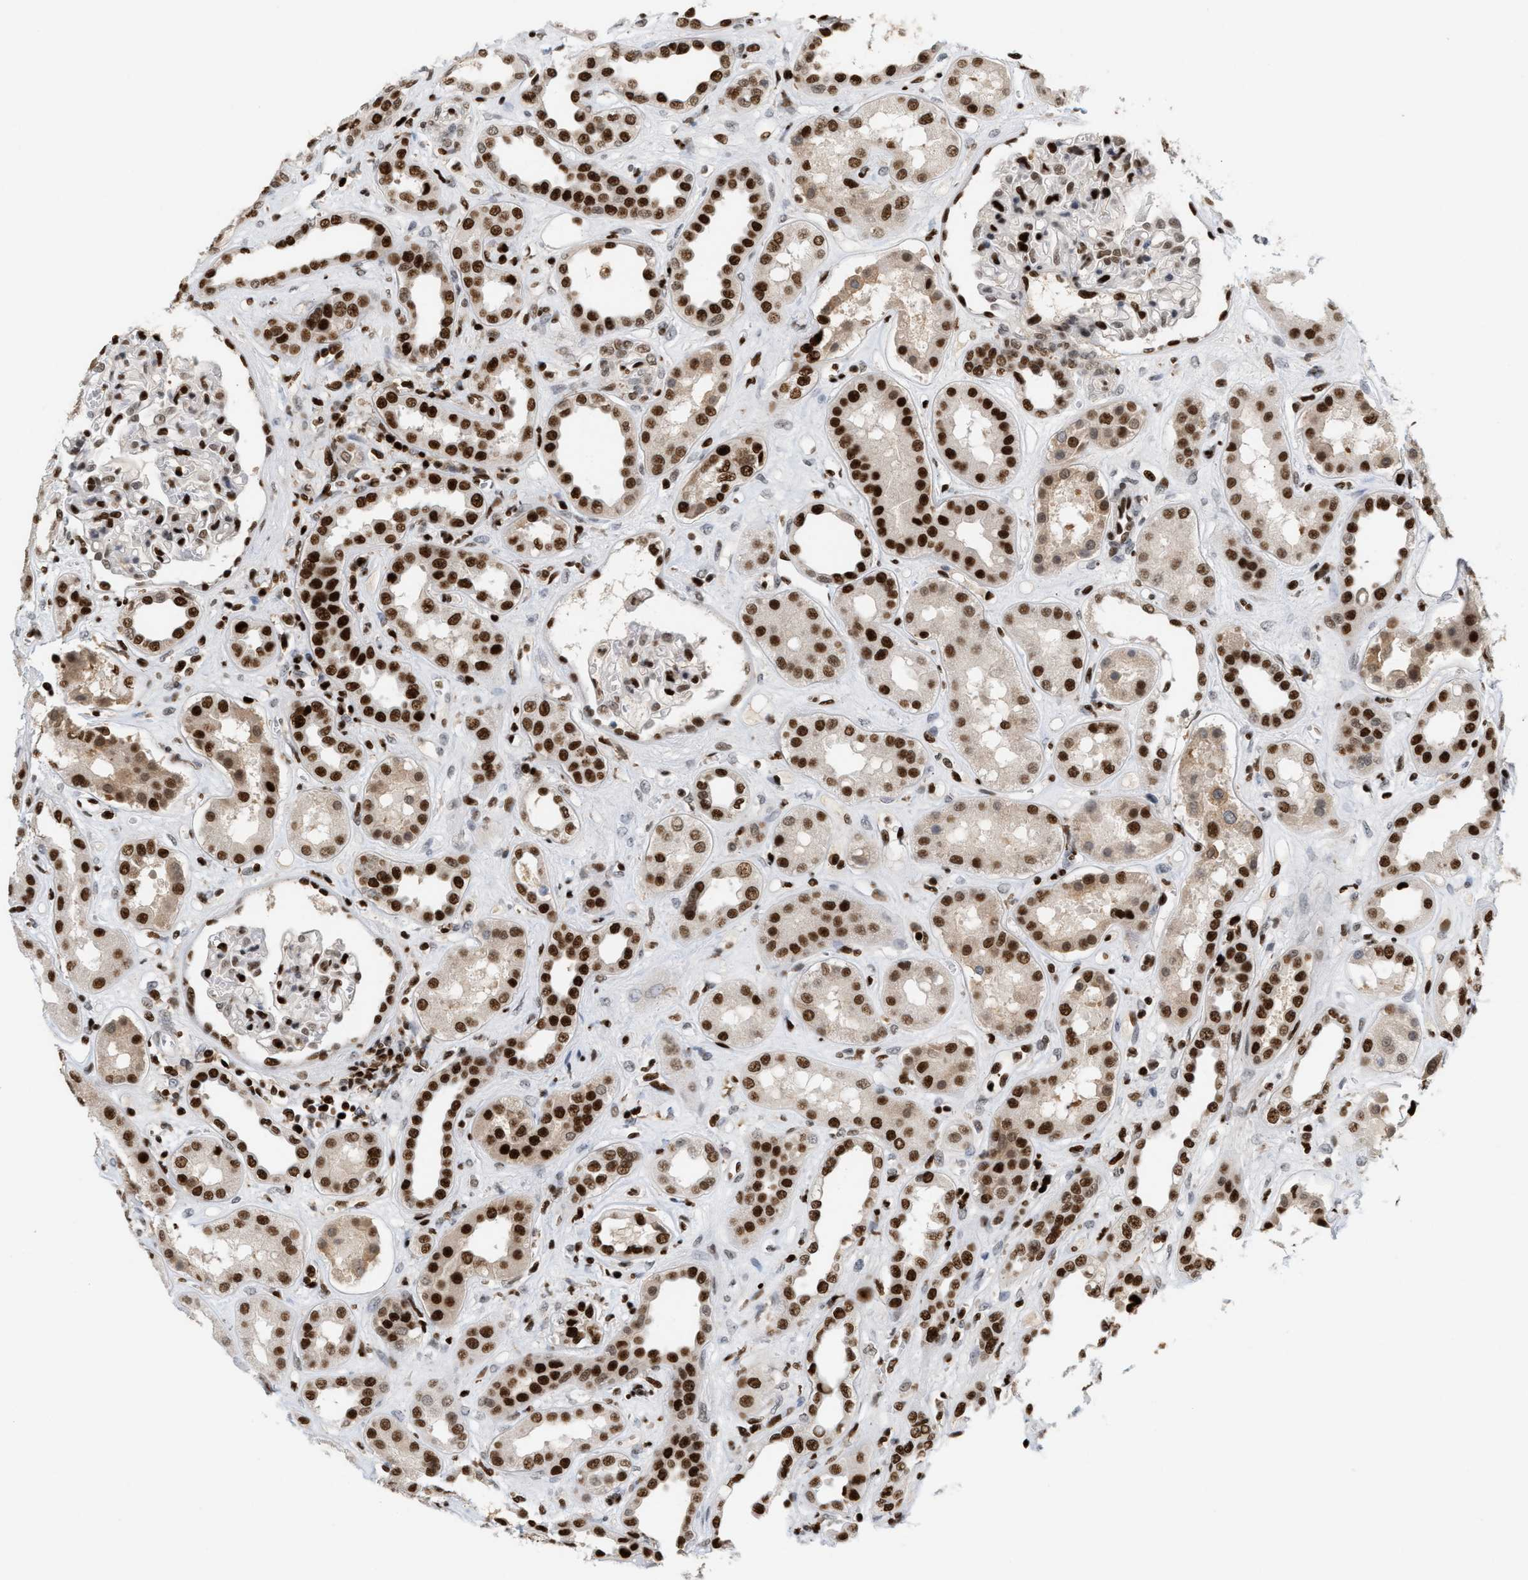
{"staining": {"intensity": "strong", "quantity": ">75%", "location": "nuclear"}, "tissue": "kidney", "cell_type": "Cells in glomeruli", "image_type": "normal", "snomed": [{"axis": "morphology", "description": "Normal tissue, NOS"}, {"axis": "topography", "description": "Kidney"}], "caption": "Immunohistochemical staining of unremarkable kidney displays strong nuclear protein staining in approximately >75% of cells in glomeruli.", "gene": "C17orf49", "patient": {"sex": "male", "age": 59}}